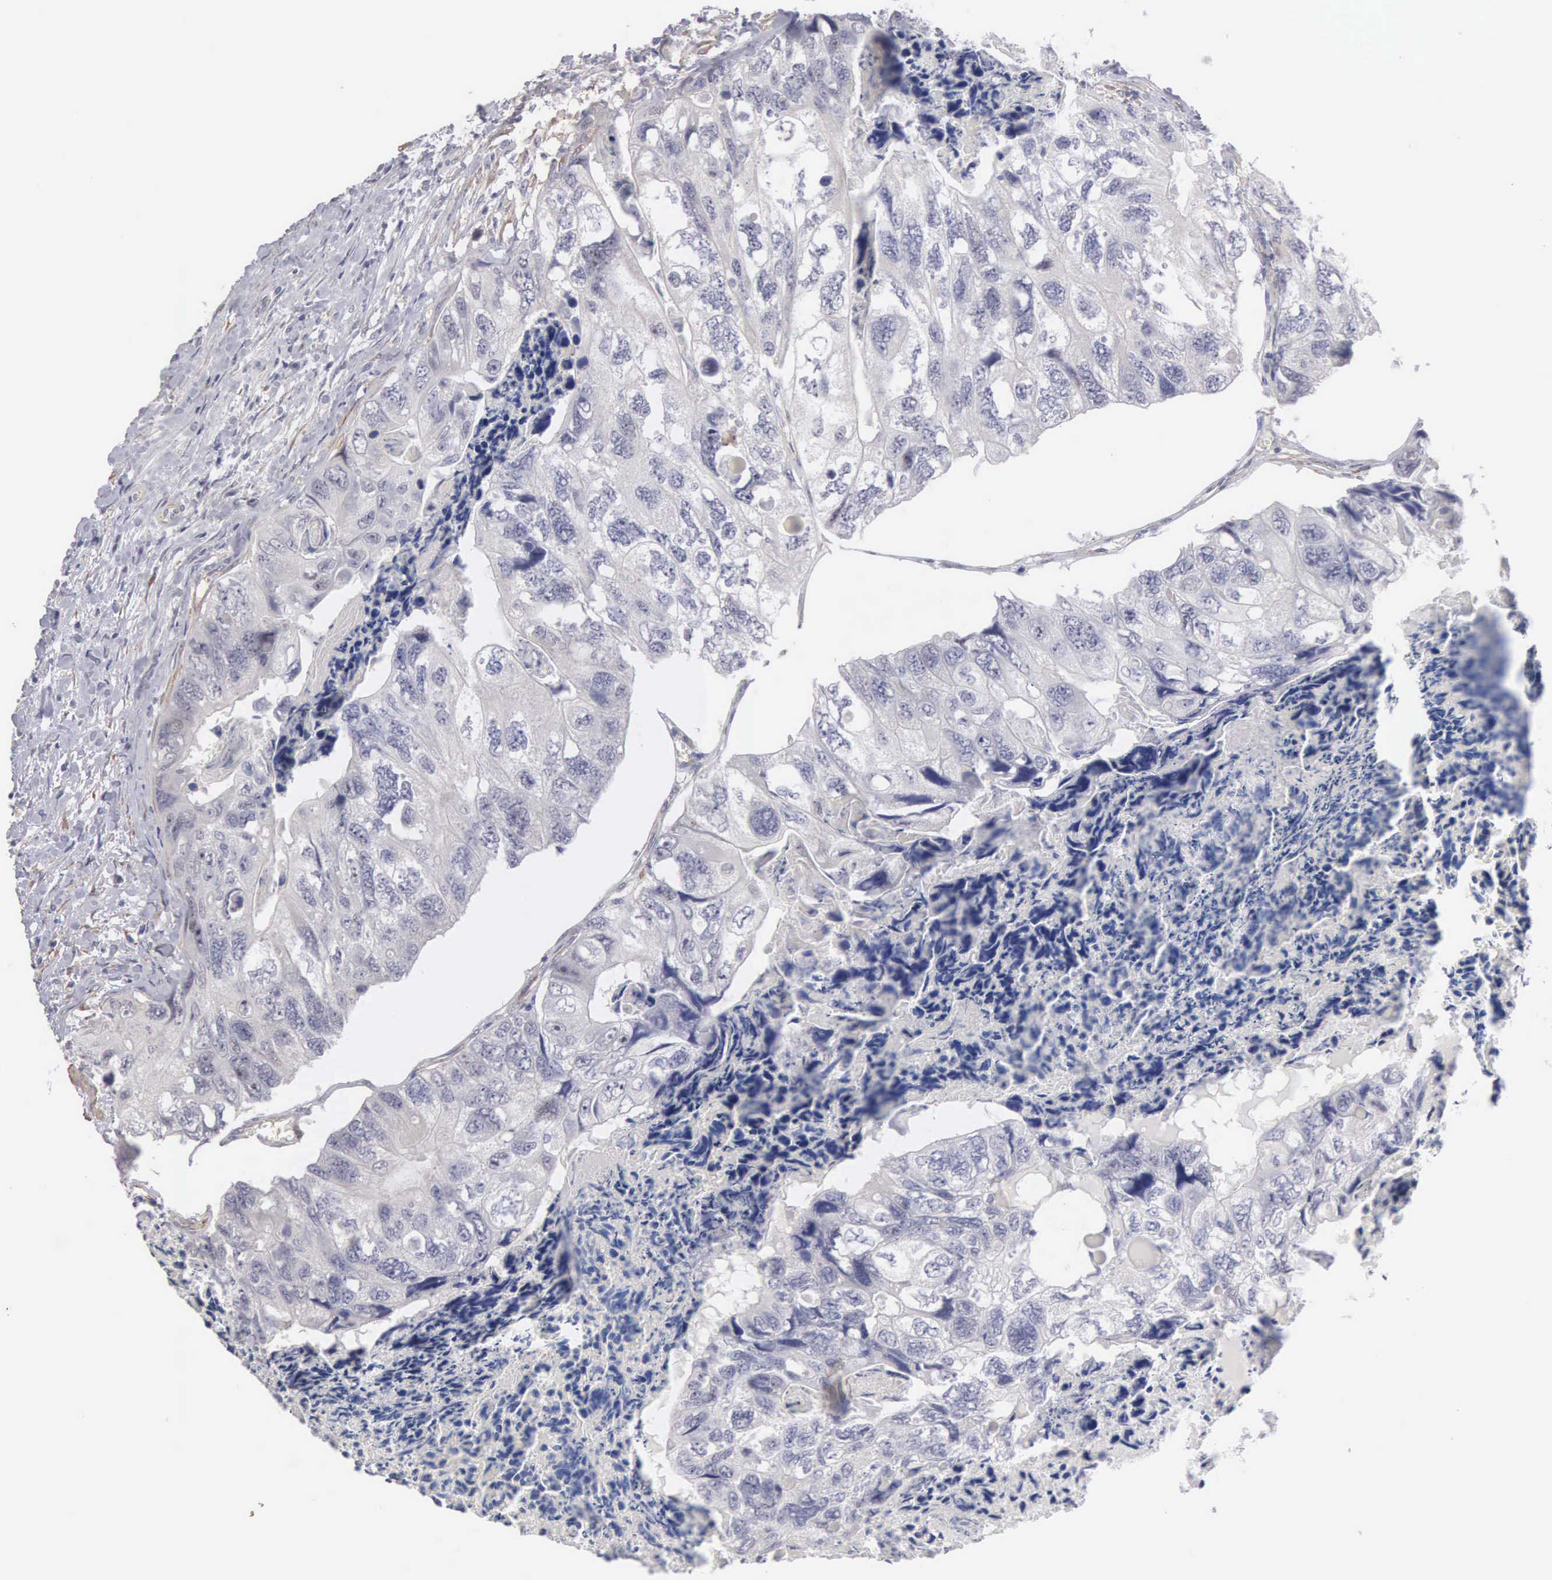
{"staining": {"intensity": "negative", "quantity": "none", "location": "none"}, "tissue": "colorectal cancer", "cell_type": "Tumor cells", "image_type": "cancer", "snomed": [{"axis": "morphology", "description": "Adenocarcinoma, NOS"}, {"axis": "topography", "description": "Rectum"}], "caption": "This is an immunohistochemistry (IHC) photomicrograph of adenocarcinoma (colorectal). There is no positivity in tumor cells.", "gene": "ELFN2", "patient": {"sex": "female", "age": 82}}